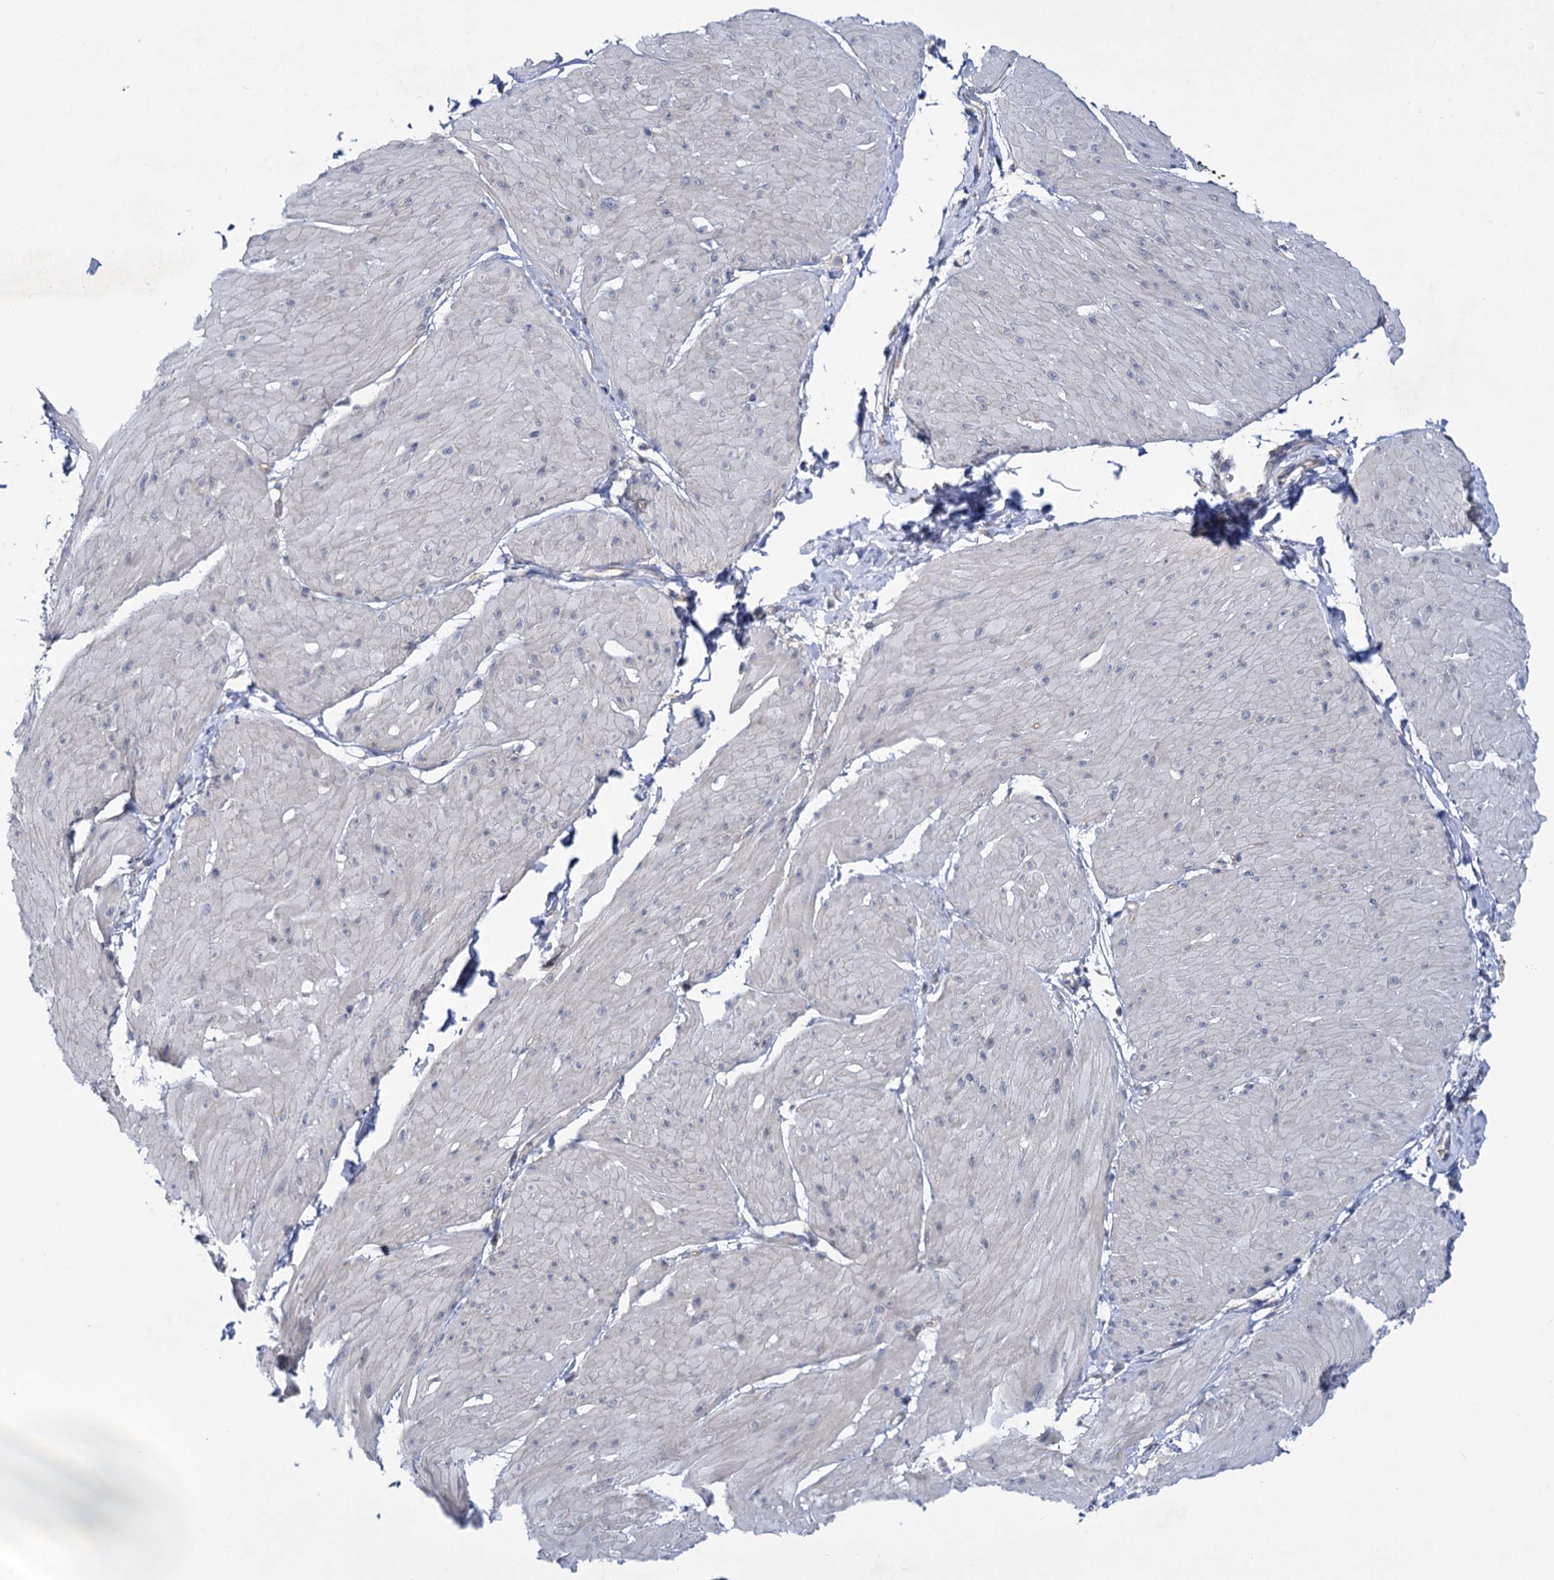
{"staining": {"intensity": "negative", "quantity": "none", "location": "none"}, "tissue": "smooth muscle", "cell_type": "Smooth muscle cells", "image_type": "normal", "snomed": [{"axis": "morphology", "description": "Urothelial carcinoma, High grade"}, {"axis": "topography", "description": "Urinary bladder"}], "caption": "Protein analysis of unremarkable smooth muscle reveals no significant expression in smooth muscle cells.", "gene": "MBLAC2", "patient": {"sex": "male", "age": 46}}